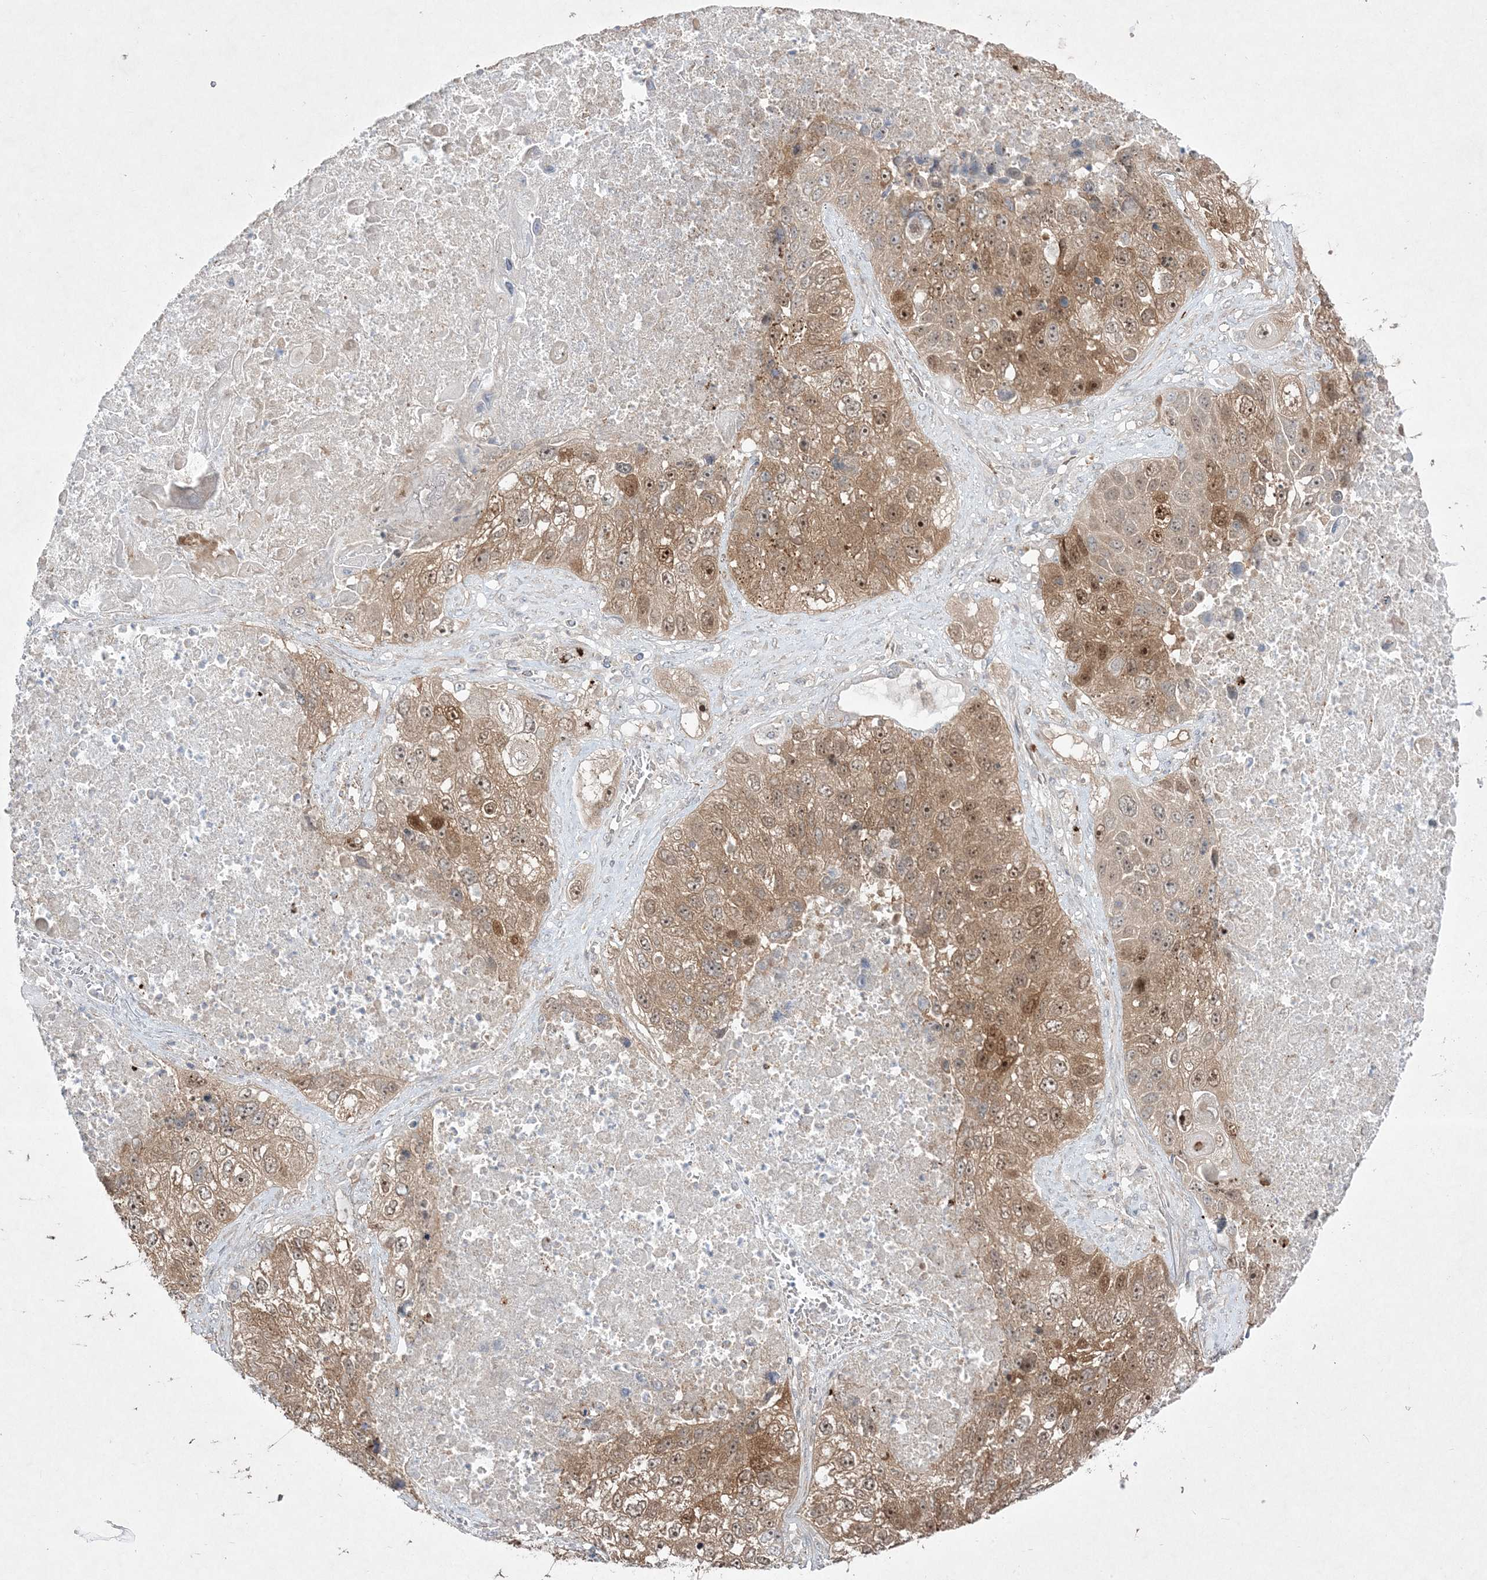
{"staining": {"intensity": "moderate", "quantity": ">75%", "location": "cytoplasmic/membranous,nuclear"}, "tissue": "lung cancer", "cell_type": "Tumor cells", "image_type": "cancer", "snomed": [{"axis": "morphology", "description": "Squamous cell carcinoma, NOS"}, {"axis": "topography", "description": "Lung"}], "caption": "Lung squamous cell carcinoma stained with a protein marker demonstrates moderate staining in tumor cells.", "gene": "CLNK", "patient": {"sex": "male", "age": 61}}